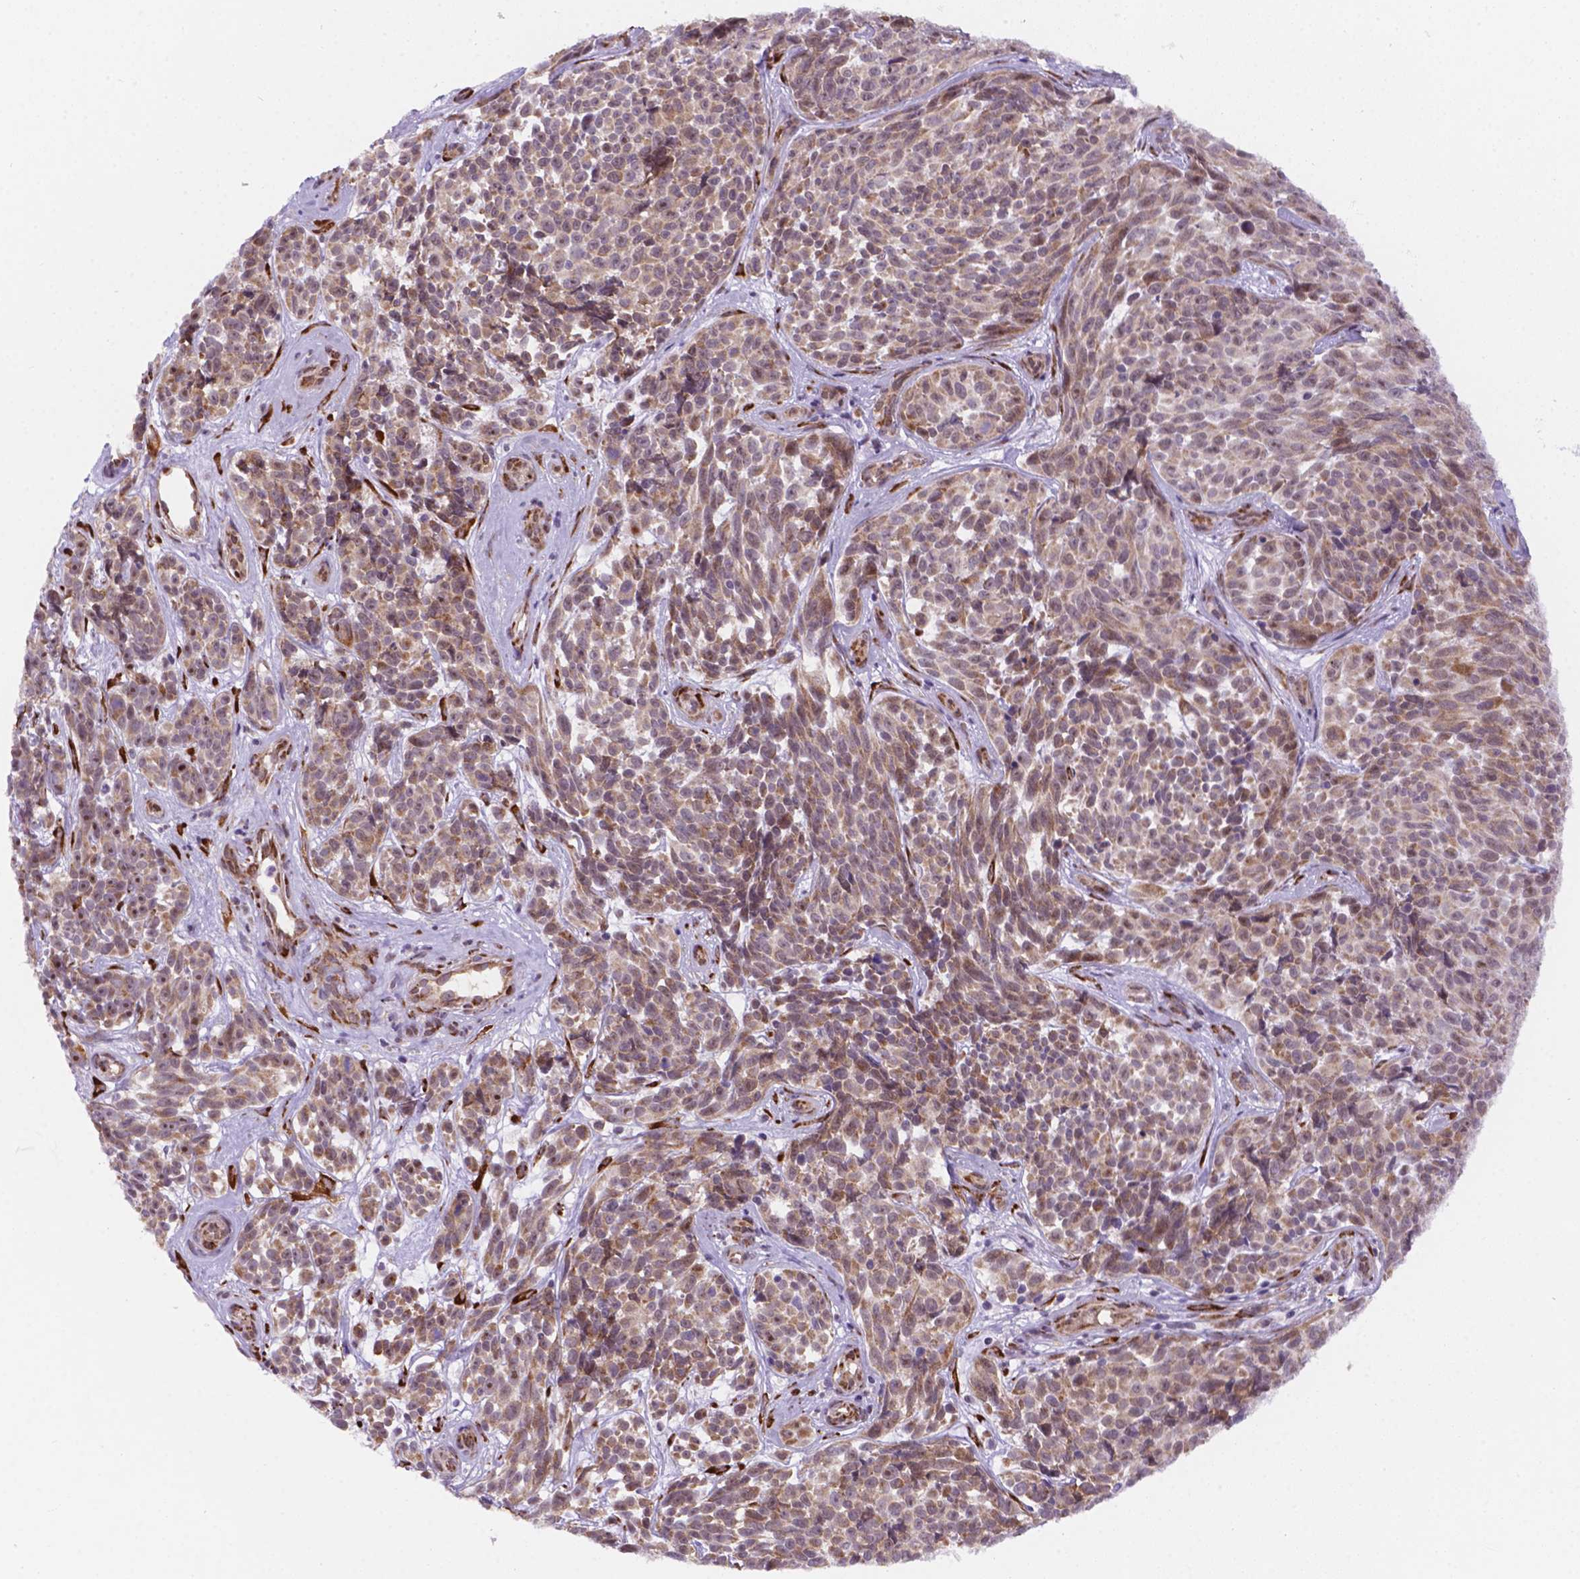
{"staining": {"intensity": "moderate", "quantity": "25%-75%", "location": "cytoplasmic/membranous,nuclear"}, "tissue": "melanoma", "cell_type": "Tumor cells", "image_type": "cancer", "snomed": [{"axis": "morphology", "description": "Malignant melanoma, NOS"}, {"axis": "topography", "description": "Skin"}], "caption": "Immunohistochemistry (IHC) histopathology image of human melanoma stained for a protein (brown), which reveals medium levels of moderate cytoplasmic/membranous and nuclear positivity in approximately 25%-75% of tumor cells.", "gene": "FNIP1", "patient": {"sex": "female", "age": 88}}